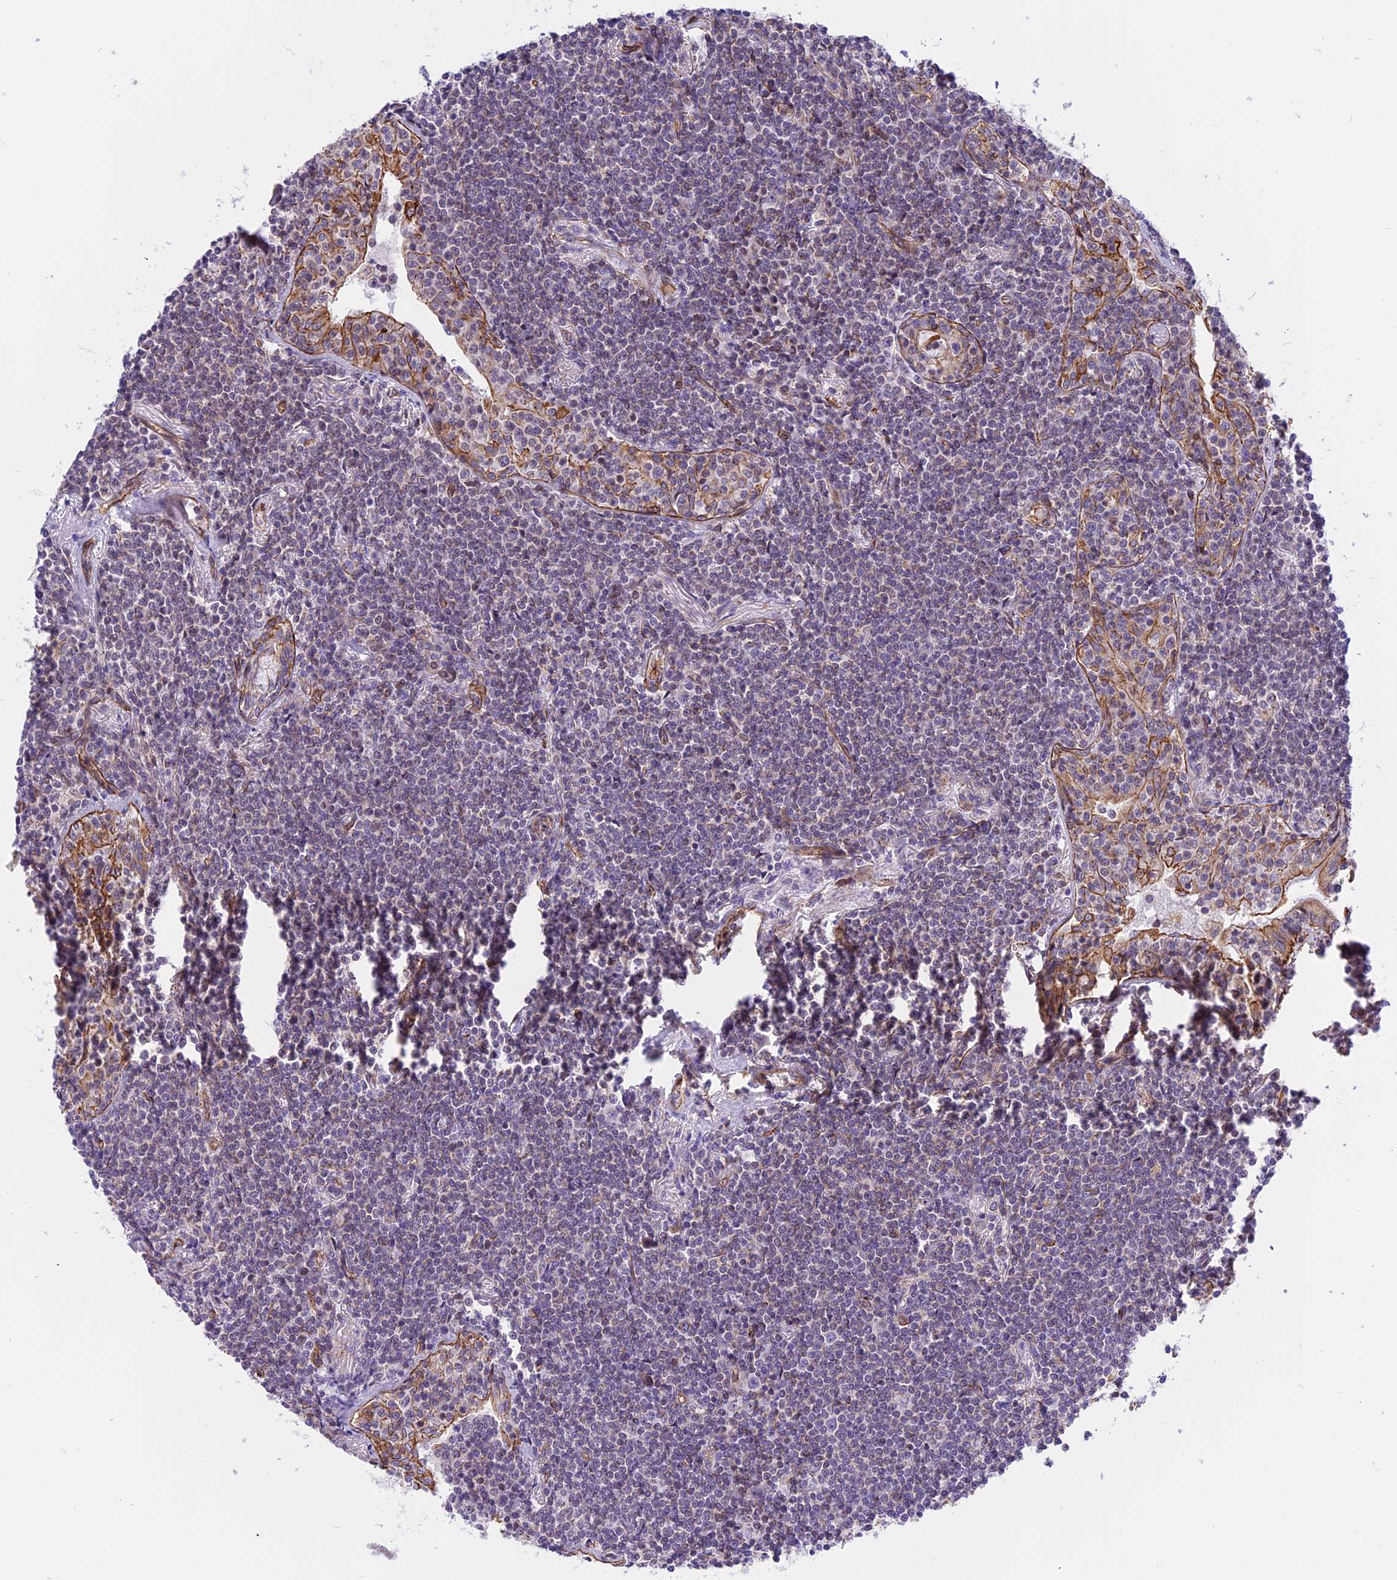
{"staining": {"intensity": "weak", "quantity": "25%-75%", "location": "cytoplasmic/membranous"}, "tissue": "lymphoma", "cell_type": "Tumor cells", "image_type": "cancer", "snomed": [{"axis": "morphology", "description": "Malignant lymphoma, non-Hodgkin's type, Low grade"}, {"axis": "topography", "description": "Lung"}], "caption": "Human malignant lymphoma, non-Hodgkin's type (low-grade) stained with a protein marker reveals weak staining in tumor cells.", "gene": "R3HDM4", "patient": {"sex": "female", "age": 71}}